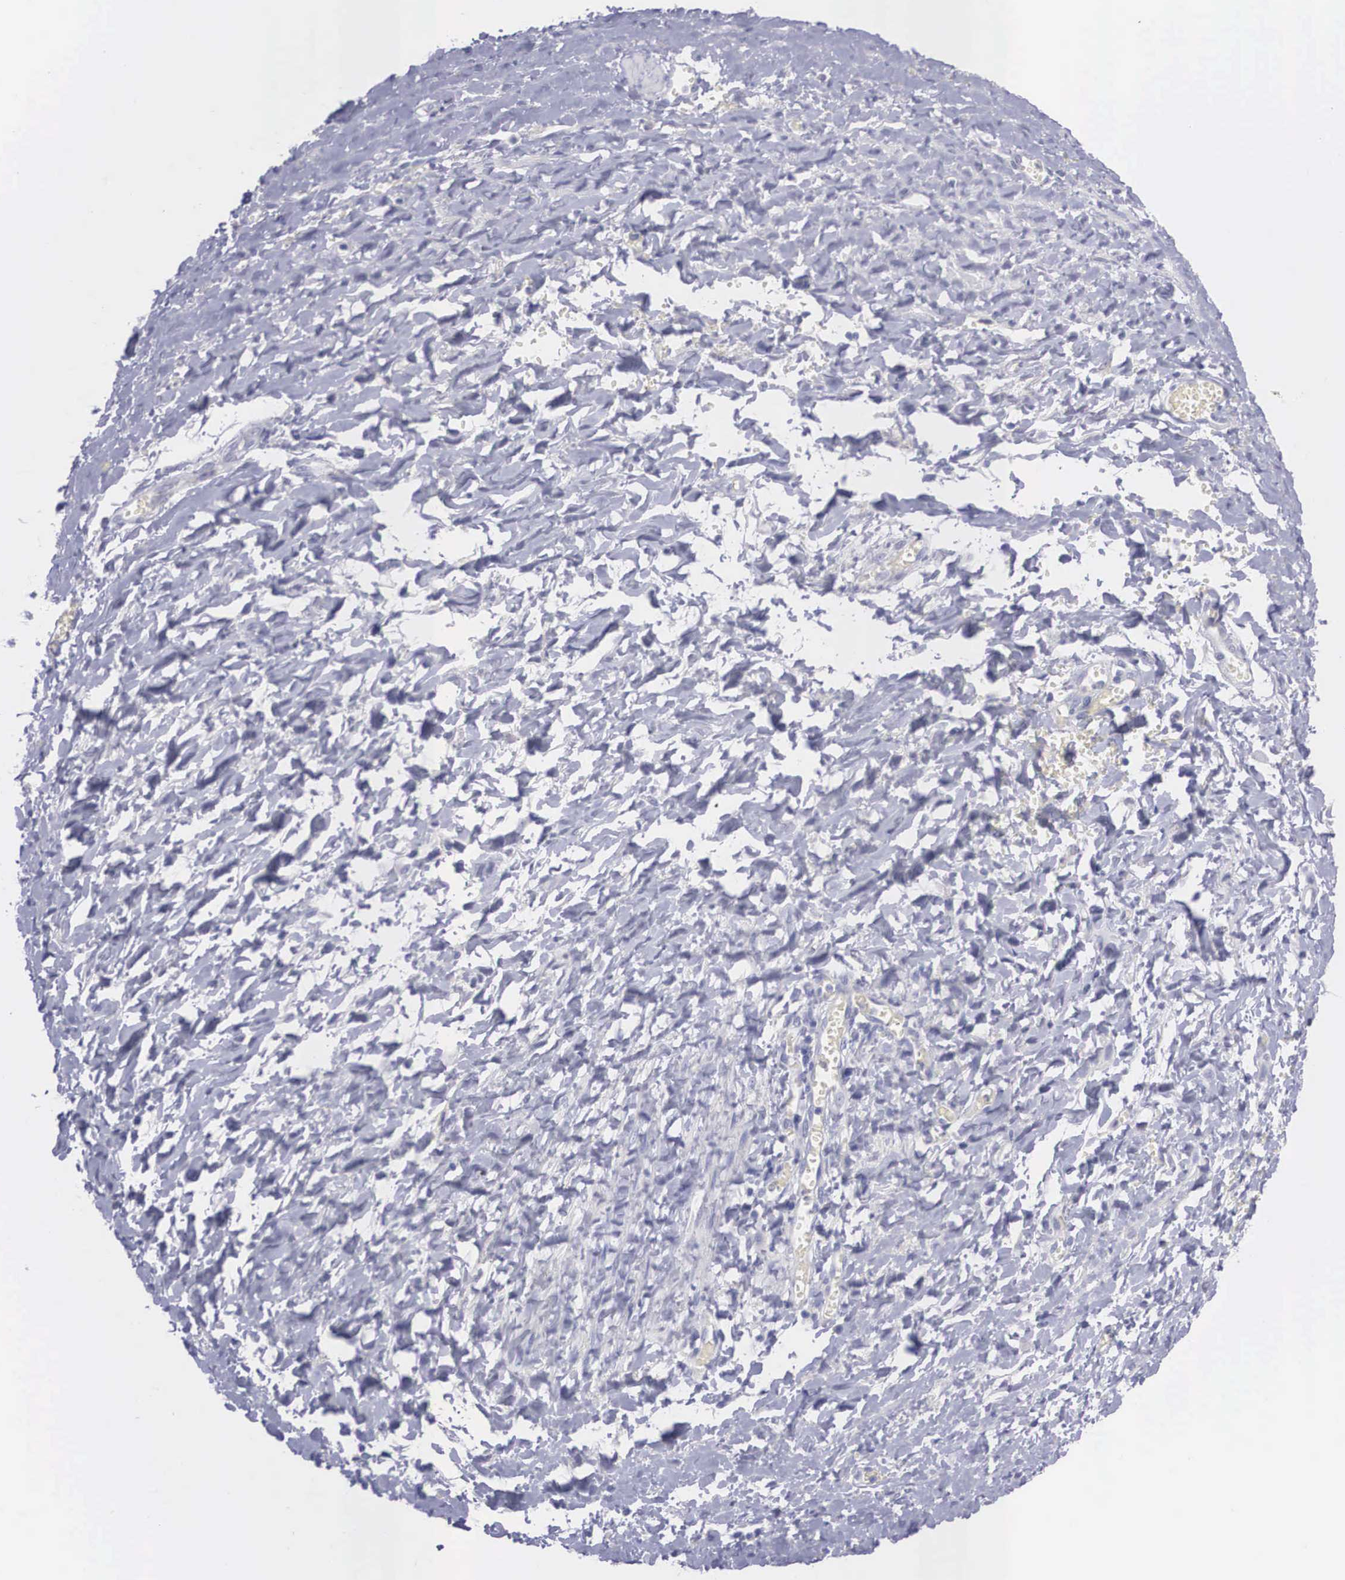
{"staining": {"intensity": "negative", "quantity": "none", "location": "none"}, "tissue": "smooth muscle", "cell_type": "Smooth muscle cells", "image_type": "normal", "snomed": [{"axis": "morphology", "description": "Normal tissue, NOS"}, {"axis": "topography", "description": "Uterus"}], "caption": "High magnification brightfield microscopy of unremarkable smooth muscle stained with DAB (3,3'-diaminobenzidine) (brown) and counterstained with hematoxylin (blue): smooth muscle cells show no significant expression.", "gene": "REPS2", "patient": {"sex": "female", "age": 56}}